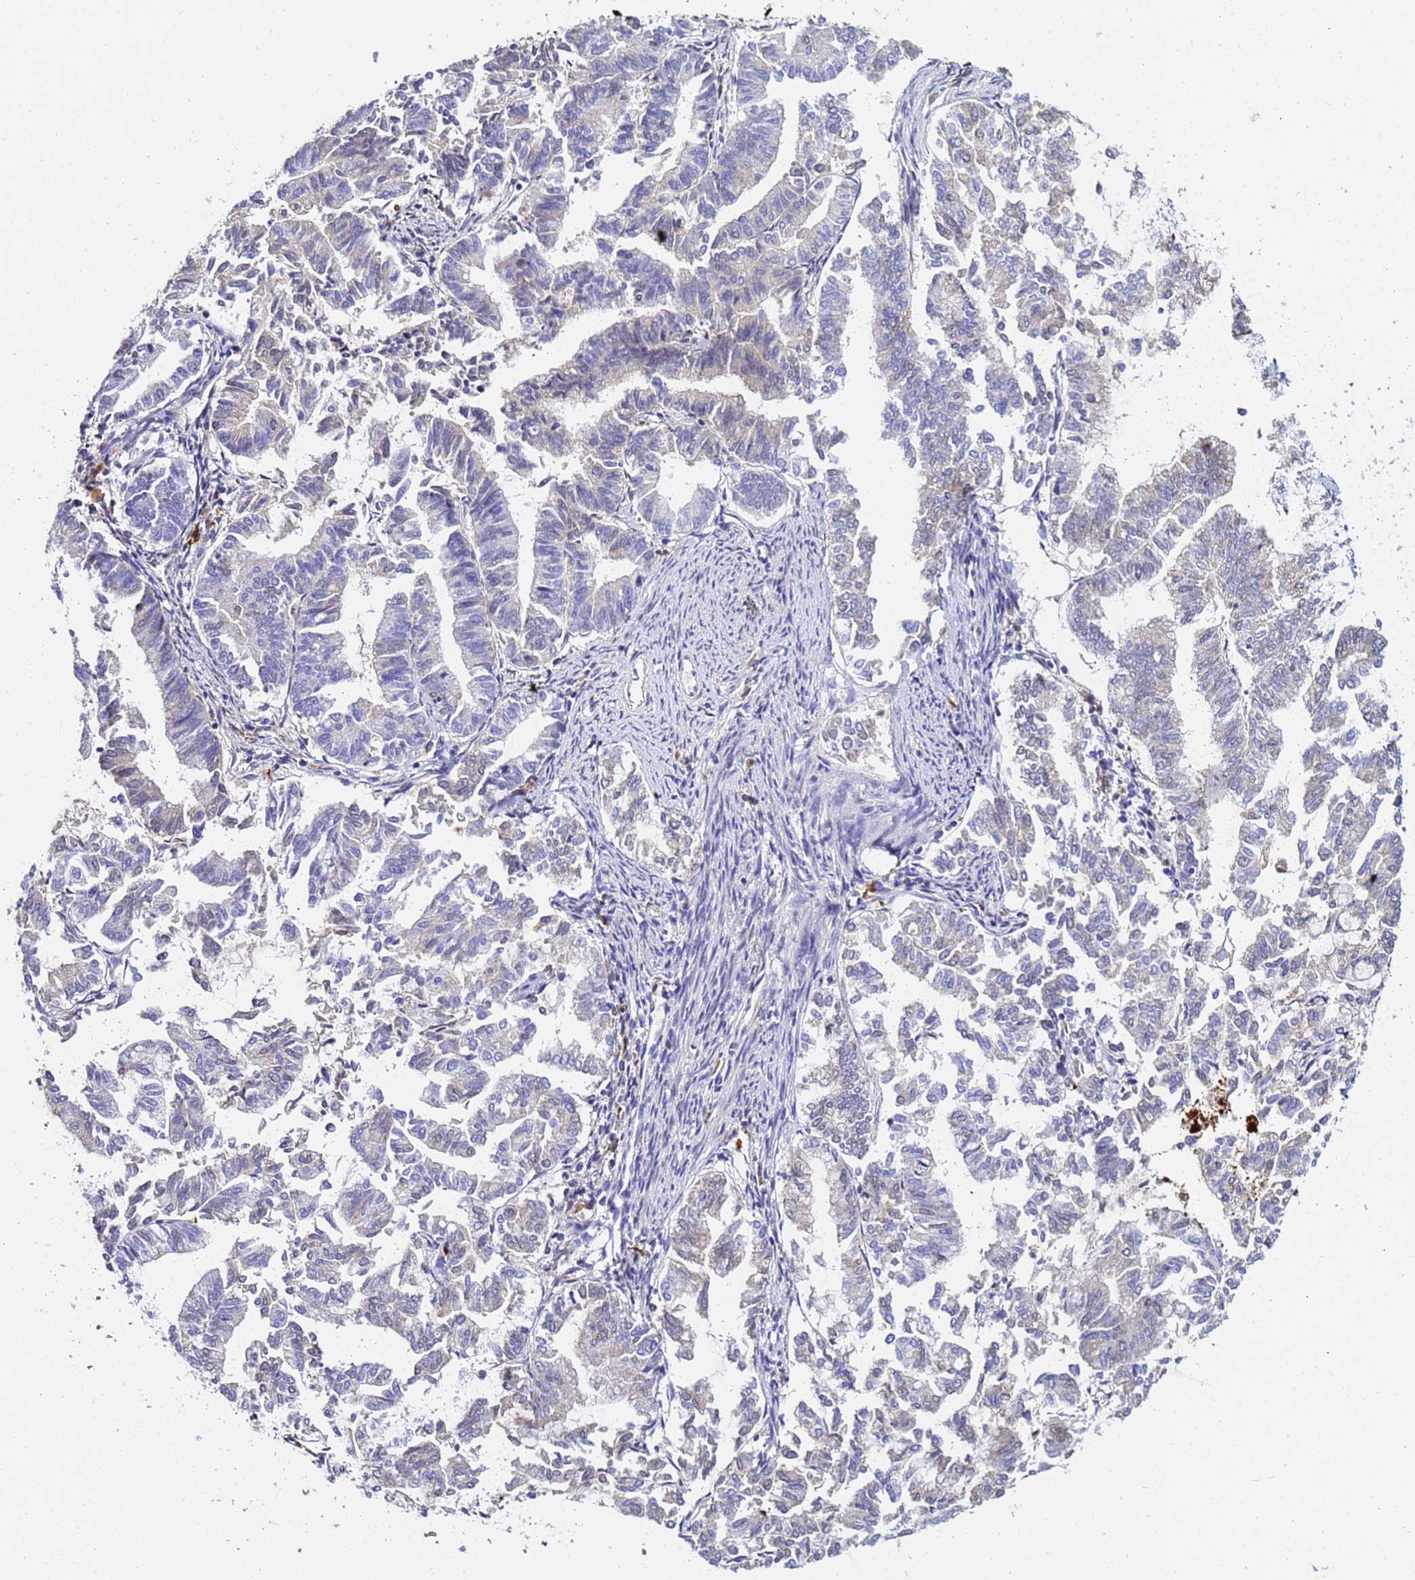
{"staining": {"intensity": "weak", "quantity": "<25%", "location": "cytoplasmic/membranous"}, "tissue": "endometrial cancer", "cell_type": "Tumor cells", "image_type": "cancer", "snomed": [{"axis": "morphology", "description": "Adenocarcinoma, NOS"}, {"axis": "topography", "description": "Endometrium"}], "caption": "IHC micrograph of endometrial cancer (adenocarcinoma) stained for a protein (brown), which exhibits no positivity in tumor cells.", "gene": "TUBAL3", "patient": {"sex": "female", "age": 79}}